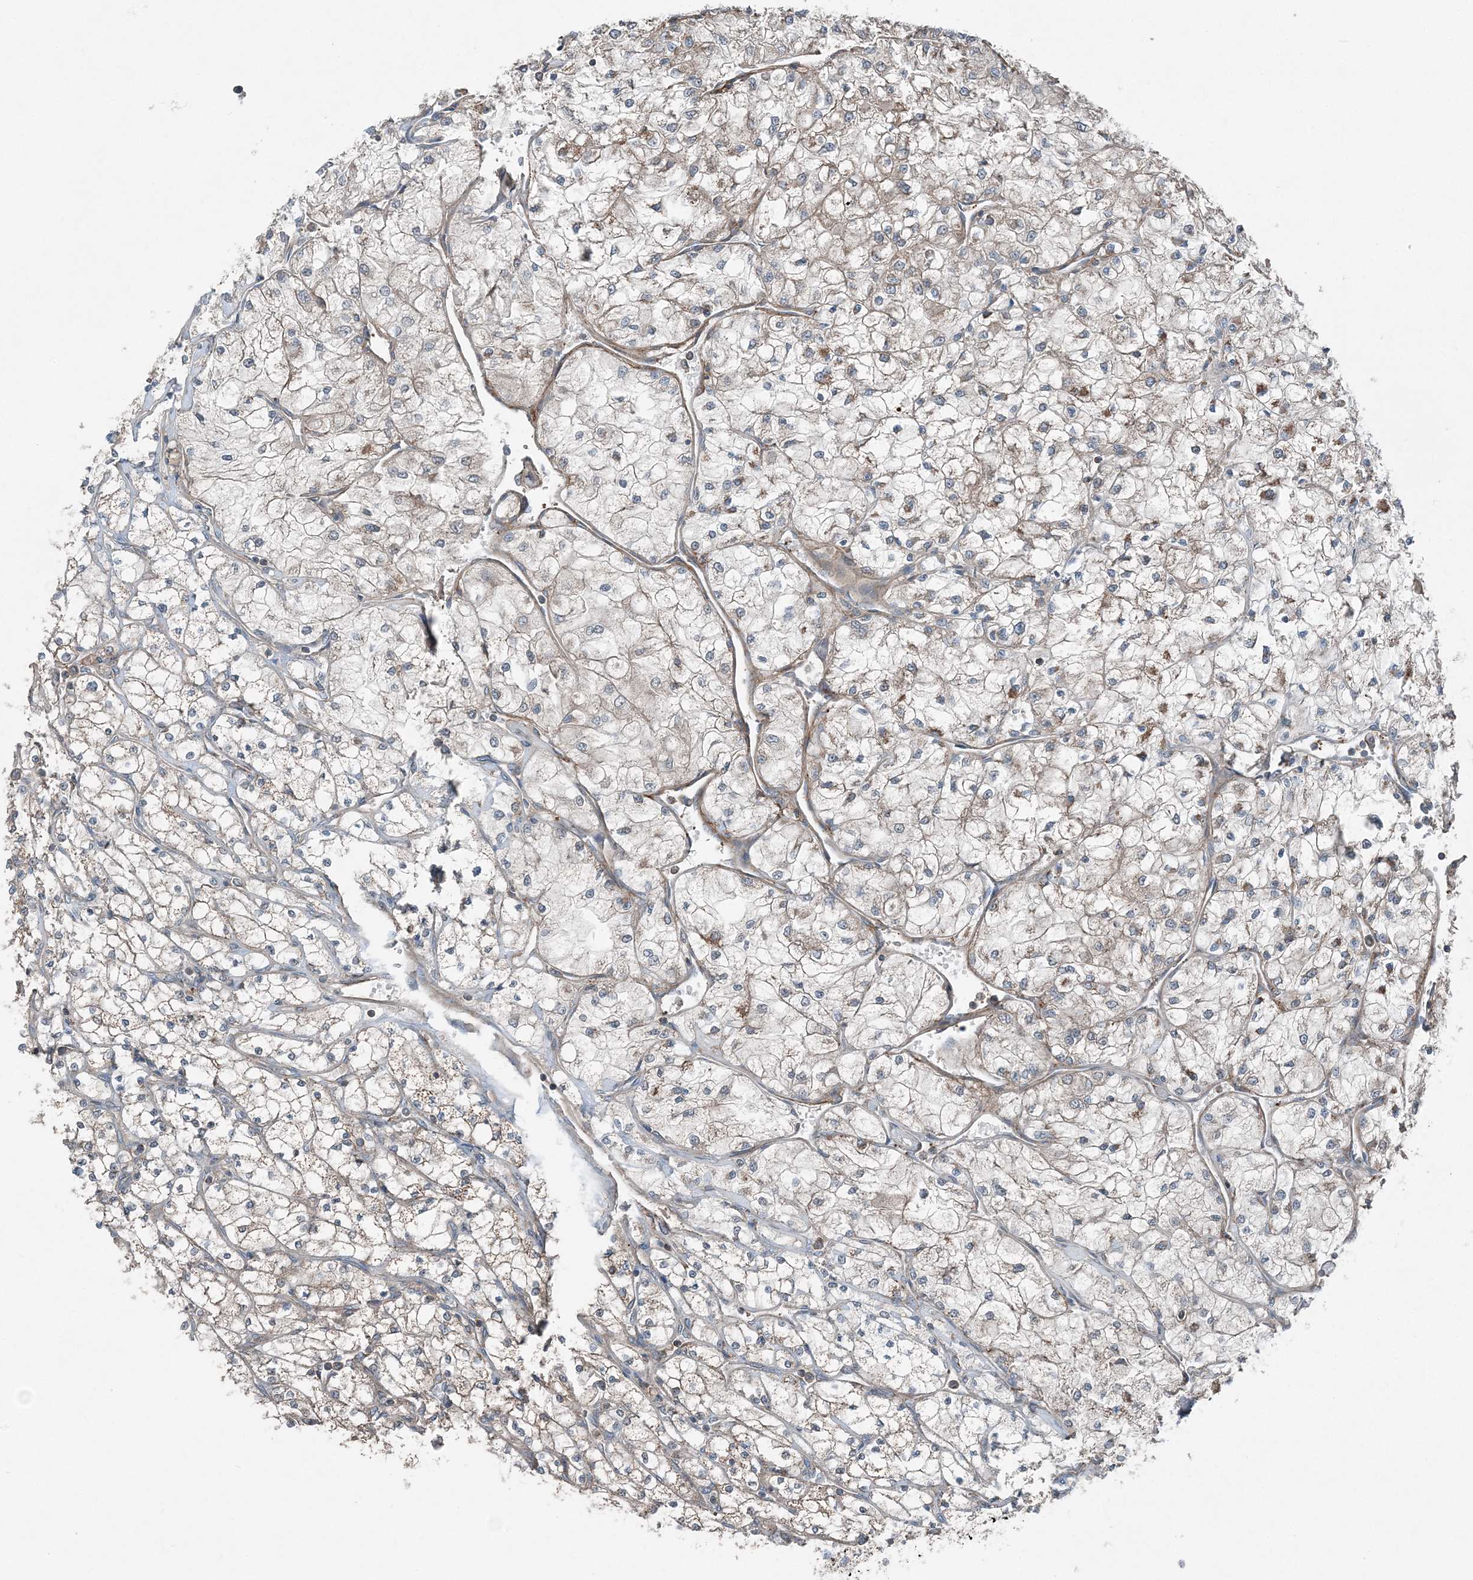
{"staining": {"intensity": "weak", "quantity": "<25%", "location": "cytoplasmic/membranous"}, "tissue": "renal cancer", "cell_type": "Tumor cells", "image_type": "cancer", "snomed": [{"axis": "morphology", "description": "Adenocarcinoma, NOS"}, {"axis": "topography", "description": "Kidney"}], "caption": "Renal cancer (adenocarcinoma) was stained to show a protein in brown. There is no significant positivity in tumor cells. (Immunohistochemistry, brightfield microscopy, high magnification).", "gene": "KY", "patient": {"sex": "male", "age": 80}}